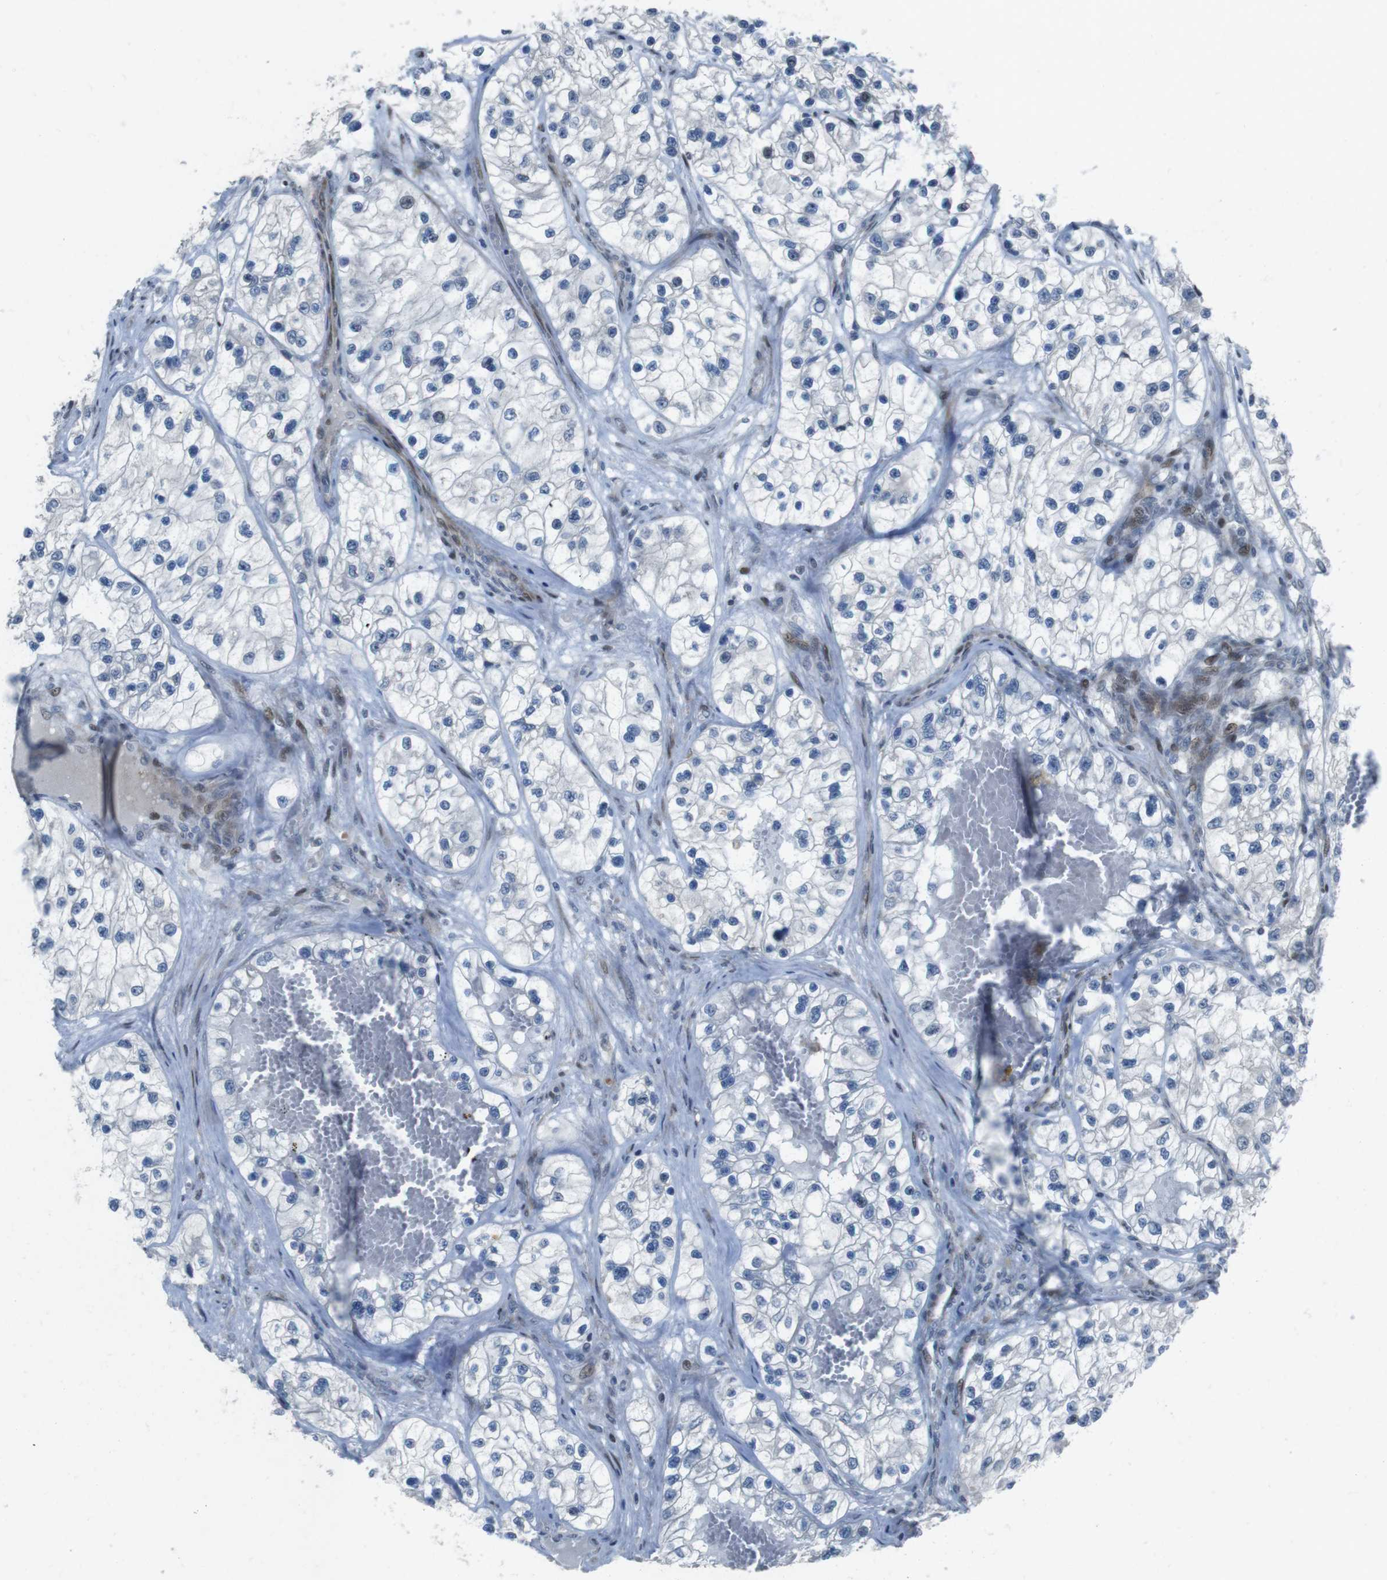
{"staining": {"intensity": "negative", "quantity": "none", "location": "none"}, "tissue": "renal cancer", "cell_type": "Tumor cells", "image_type": "cancer", "snomed": [{"axis": "morphology", "description": "Adenocarcinoma, NOS"}, {"axis": "topography", "description": "Kidney"}], "caption": "Tumor cells are negative for protein expression in human renal adenocarcinoma. (DAB (3,3'-diaminobenzidine) immunohistochemistry (IHC) visualized using brightfield microscopy, high magnification).", "gene": "PBRM1", "patient": {"sex": "female", "age": 57}}